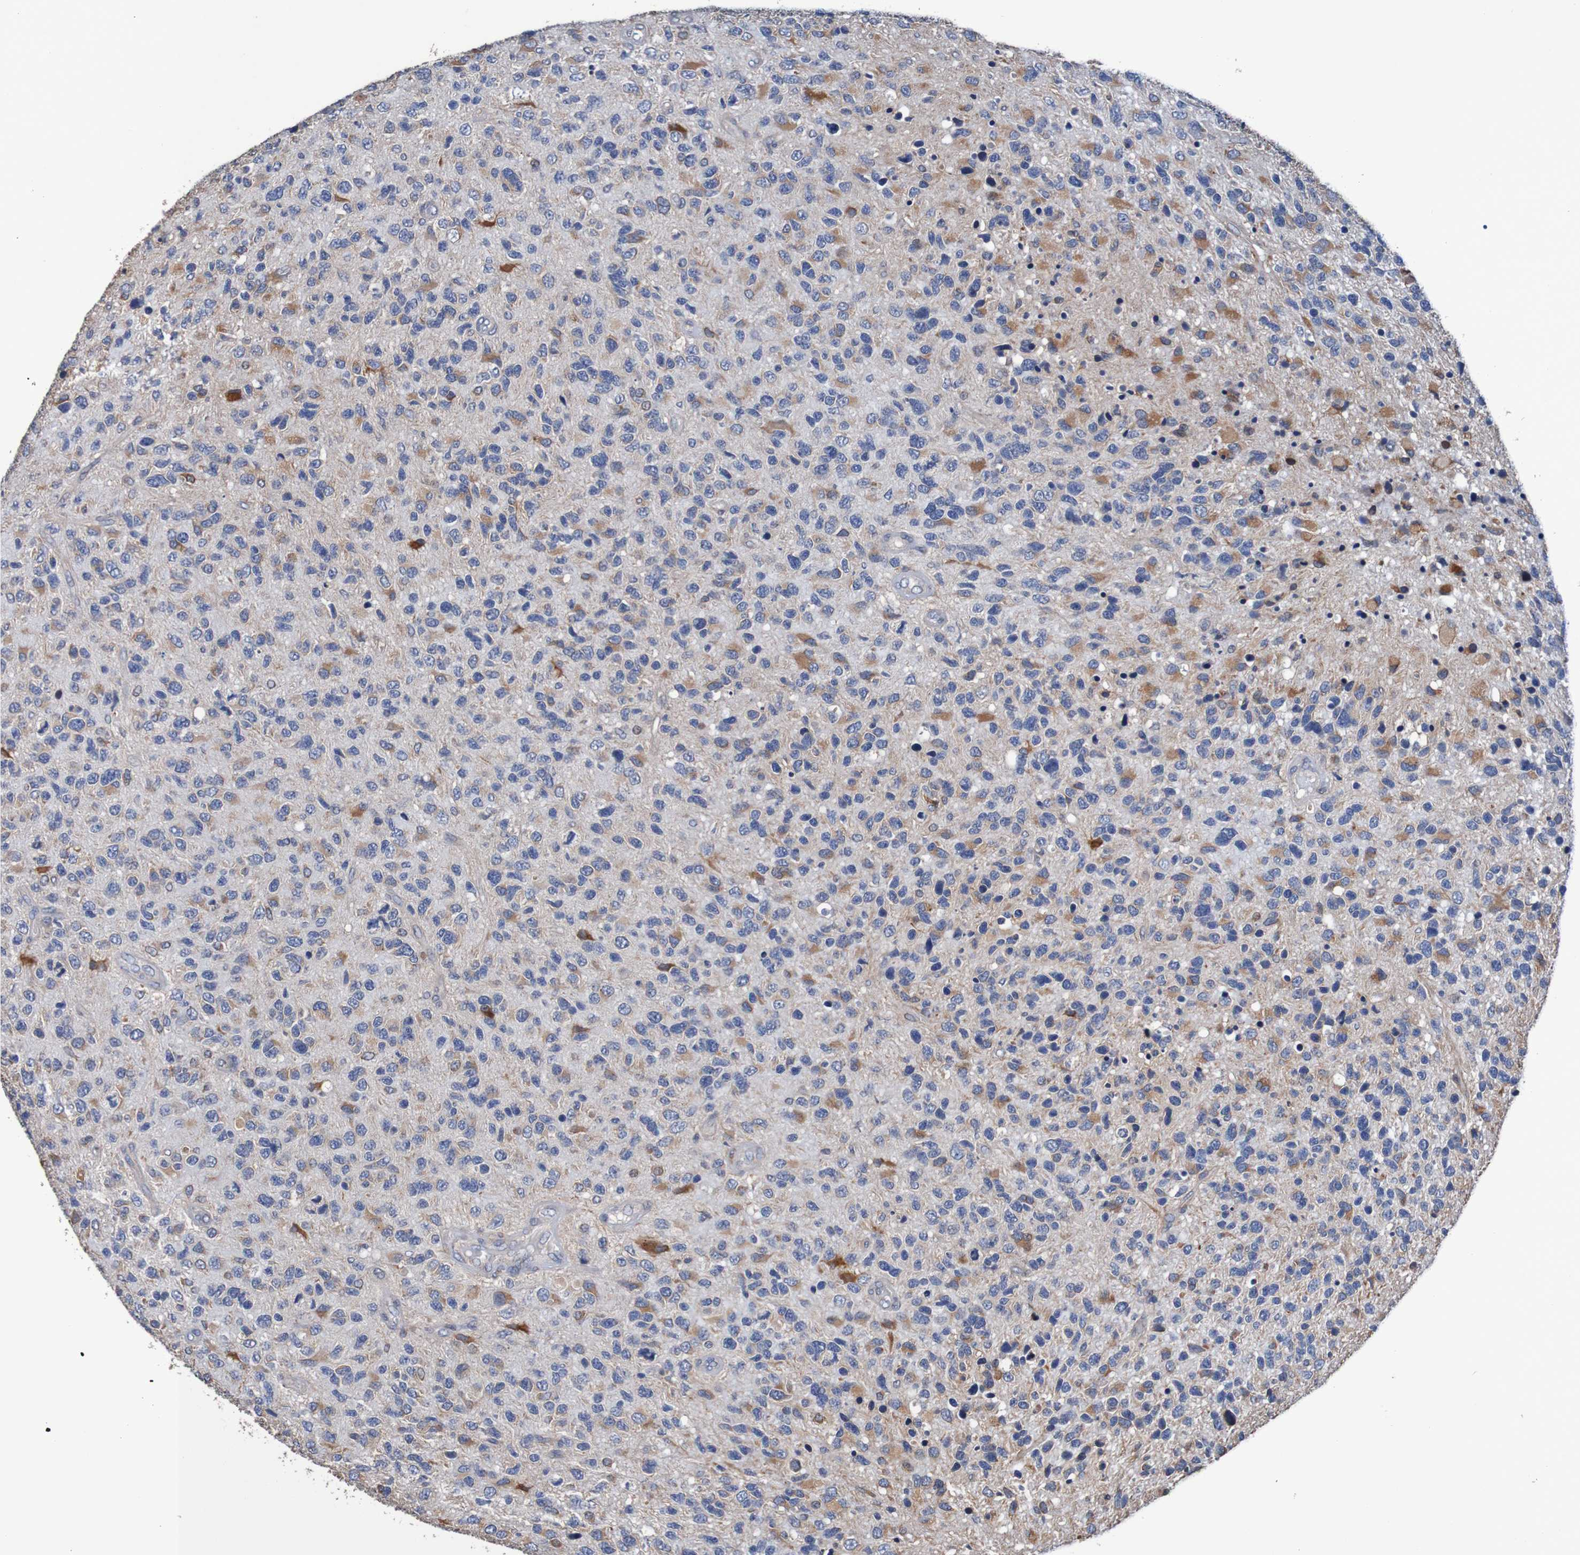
{"staining": {"intensity": "moderate", "quantity": "25%-75%", "location": "cytoplasmic/membranous"}, "tissue": "glioma", "cell_type": "Tumor cells", "image_type": "cancer", "snomed": [{"axis": "morphology", "description": "Glioma, malignant, High grade"}, {"axis": "topography", "description": "Brain"}], "caption": "An image of human malignant glioma (high-grade) stained for a protein reveals moderate cytoplasmic/membranous brown staining in tumor cells.", "gene": "FIBP", "patient": {"sex": "female", "age": 58}}